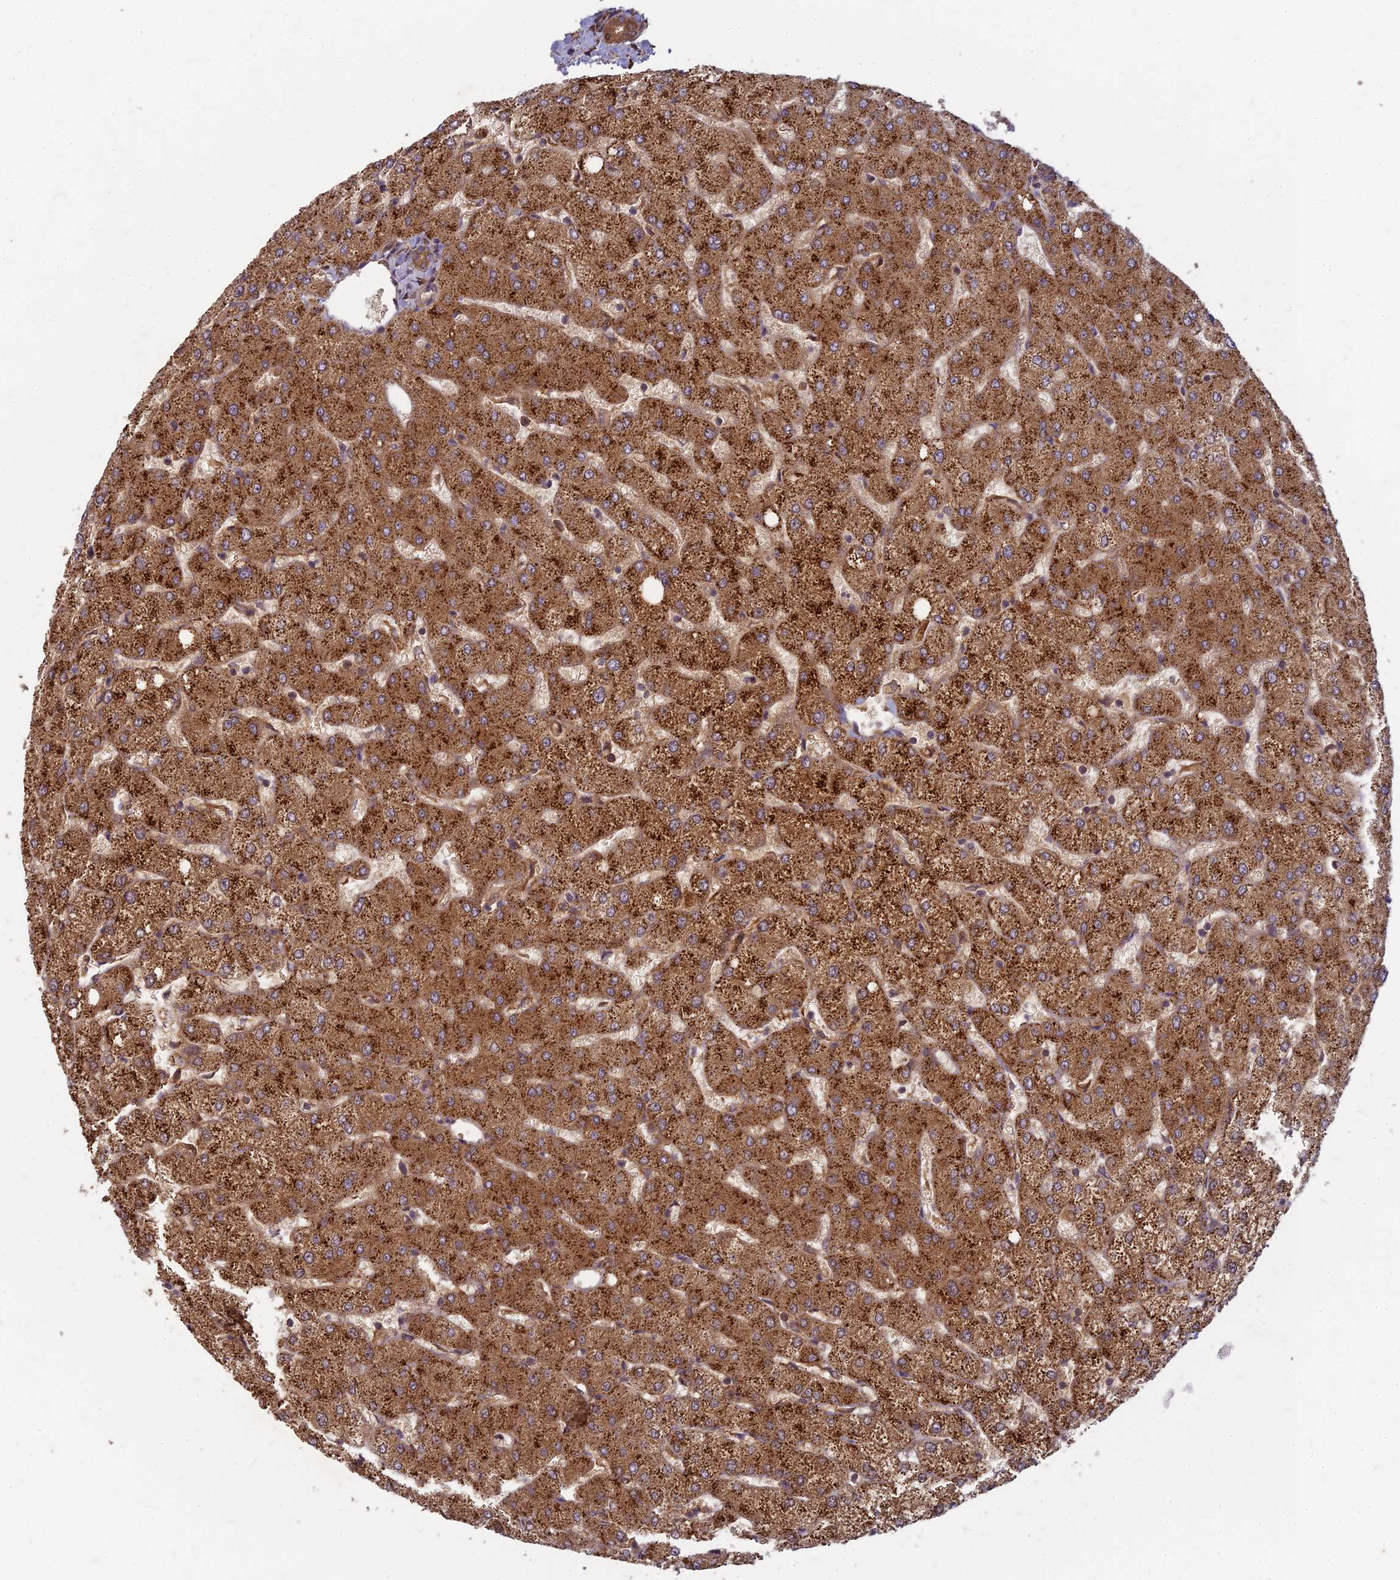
{"staining": {"intensity": "moderate", "quantity": ">75%", "location": "cytoplasmic/membranous"}, "tissue": "liver", "cell_type": "Cholangiocytes", "image_type": "normal", "snomed": [{"axis": "morphology", "description": "Normal tissue, NOS"}, {"axis": "topography", "description": "Liver"}], "caption": "A high-resolution micrograph shows IHC staining of unremarkable liver, which exhibits moderate cytoplasmic/membranous expression in approximately >75% of cholangiocytes.", "gene": "TCF25", "patient": {"sex": "female", "age": 54}}